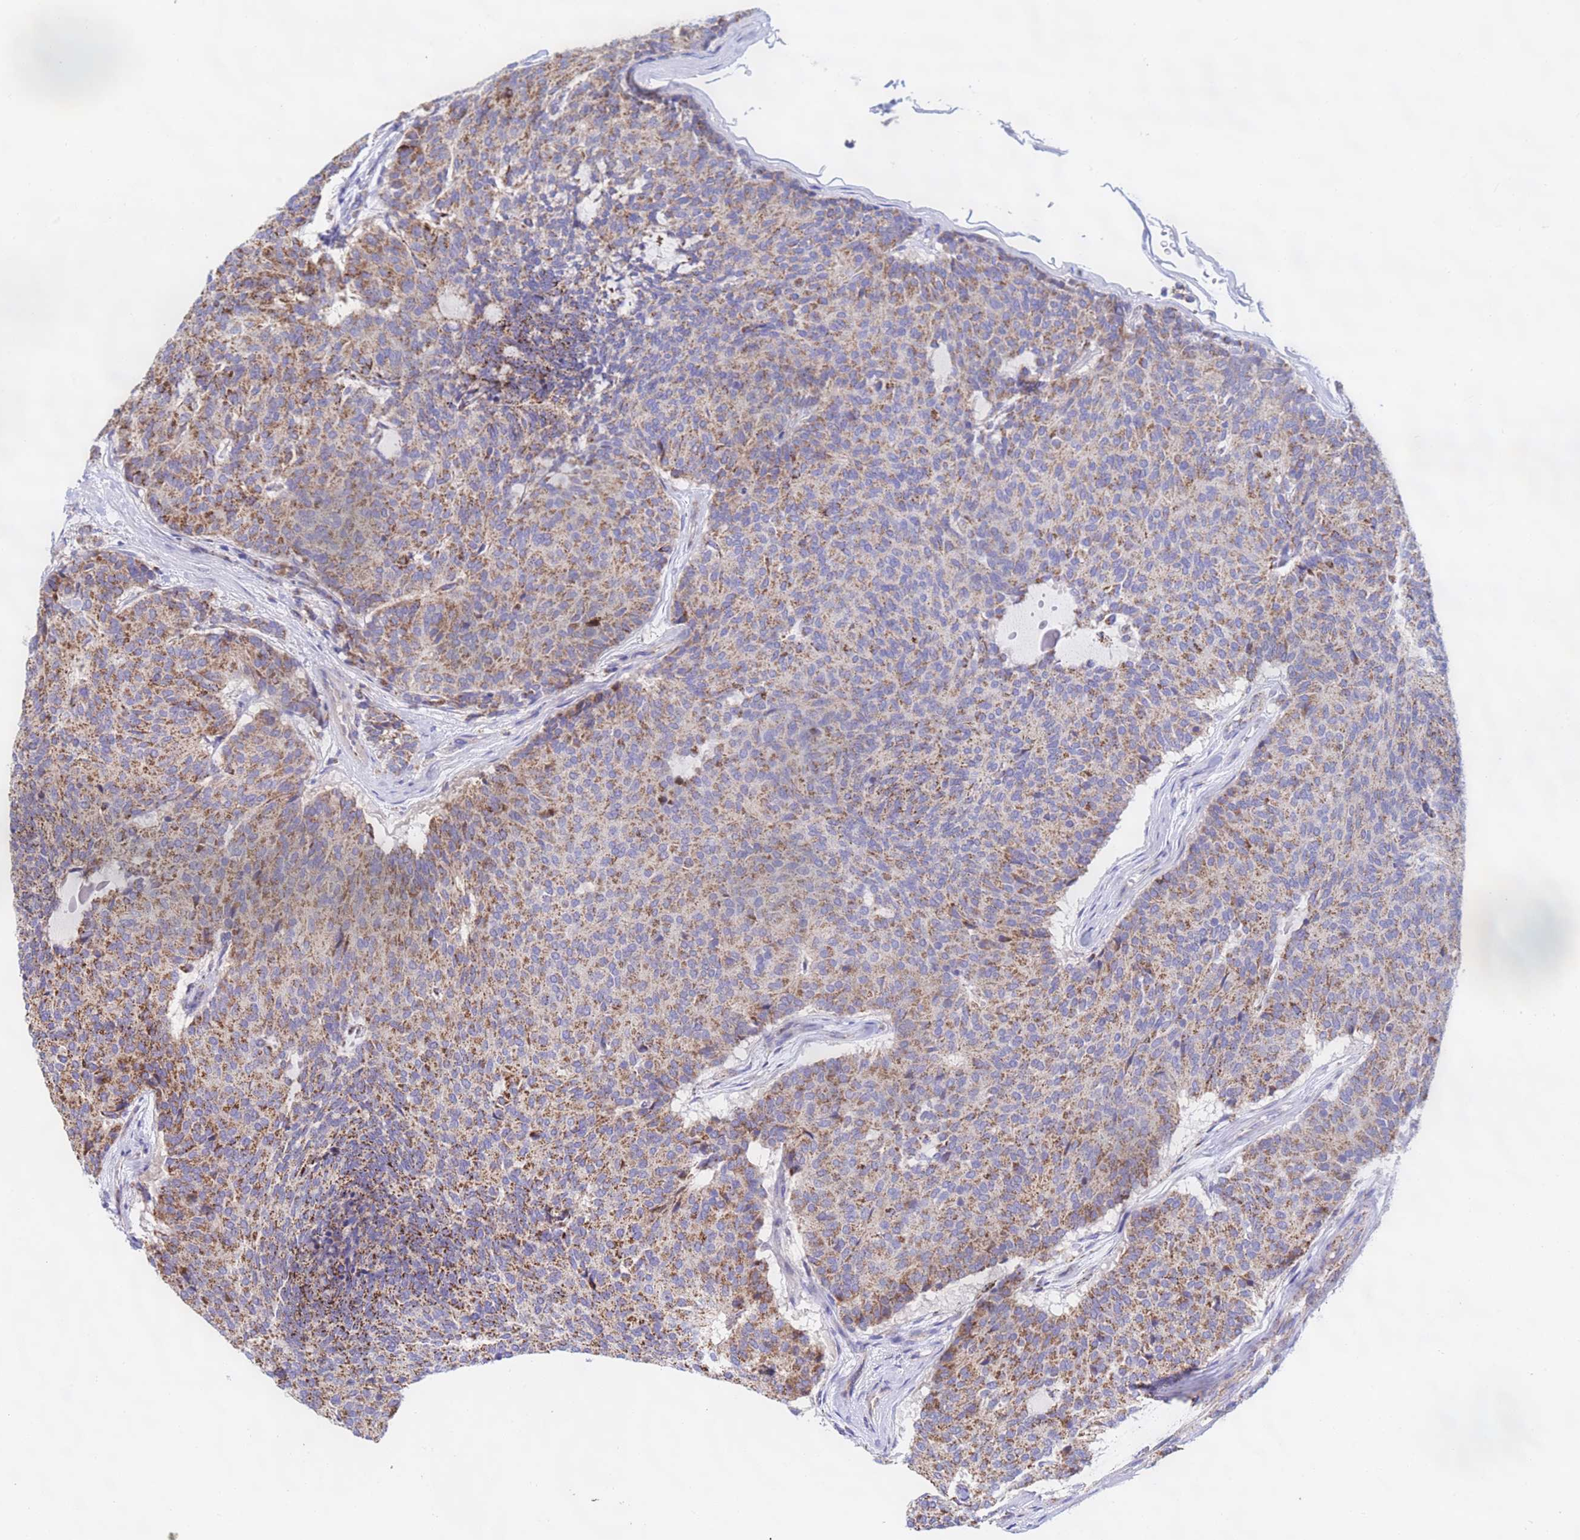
{"staining": {"intensity": "moderate", "quantity": "25%-75%", "location": "cytoplasmic/membranous"}, "tissue": "carcinoid", "cell_type": "Tumor cells", "image_type": "cancer", "snomed": [{"axis": "morphology", "description": "Carcinoid, malignant, NOS"}, {"axis": "topography", "description": "Pancreas"}], "caption": "Human malignant carcinoid stained for a protein (brown) exhibits moderate cytoplasmic/membranous positive staining in about 25%-75% of tumor cells.", "gene": "TUBGCP3", "patient": {"sex": "female", "age": 54}}